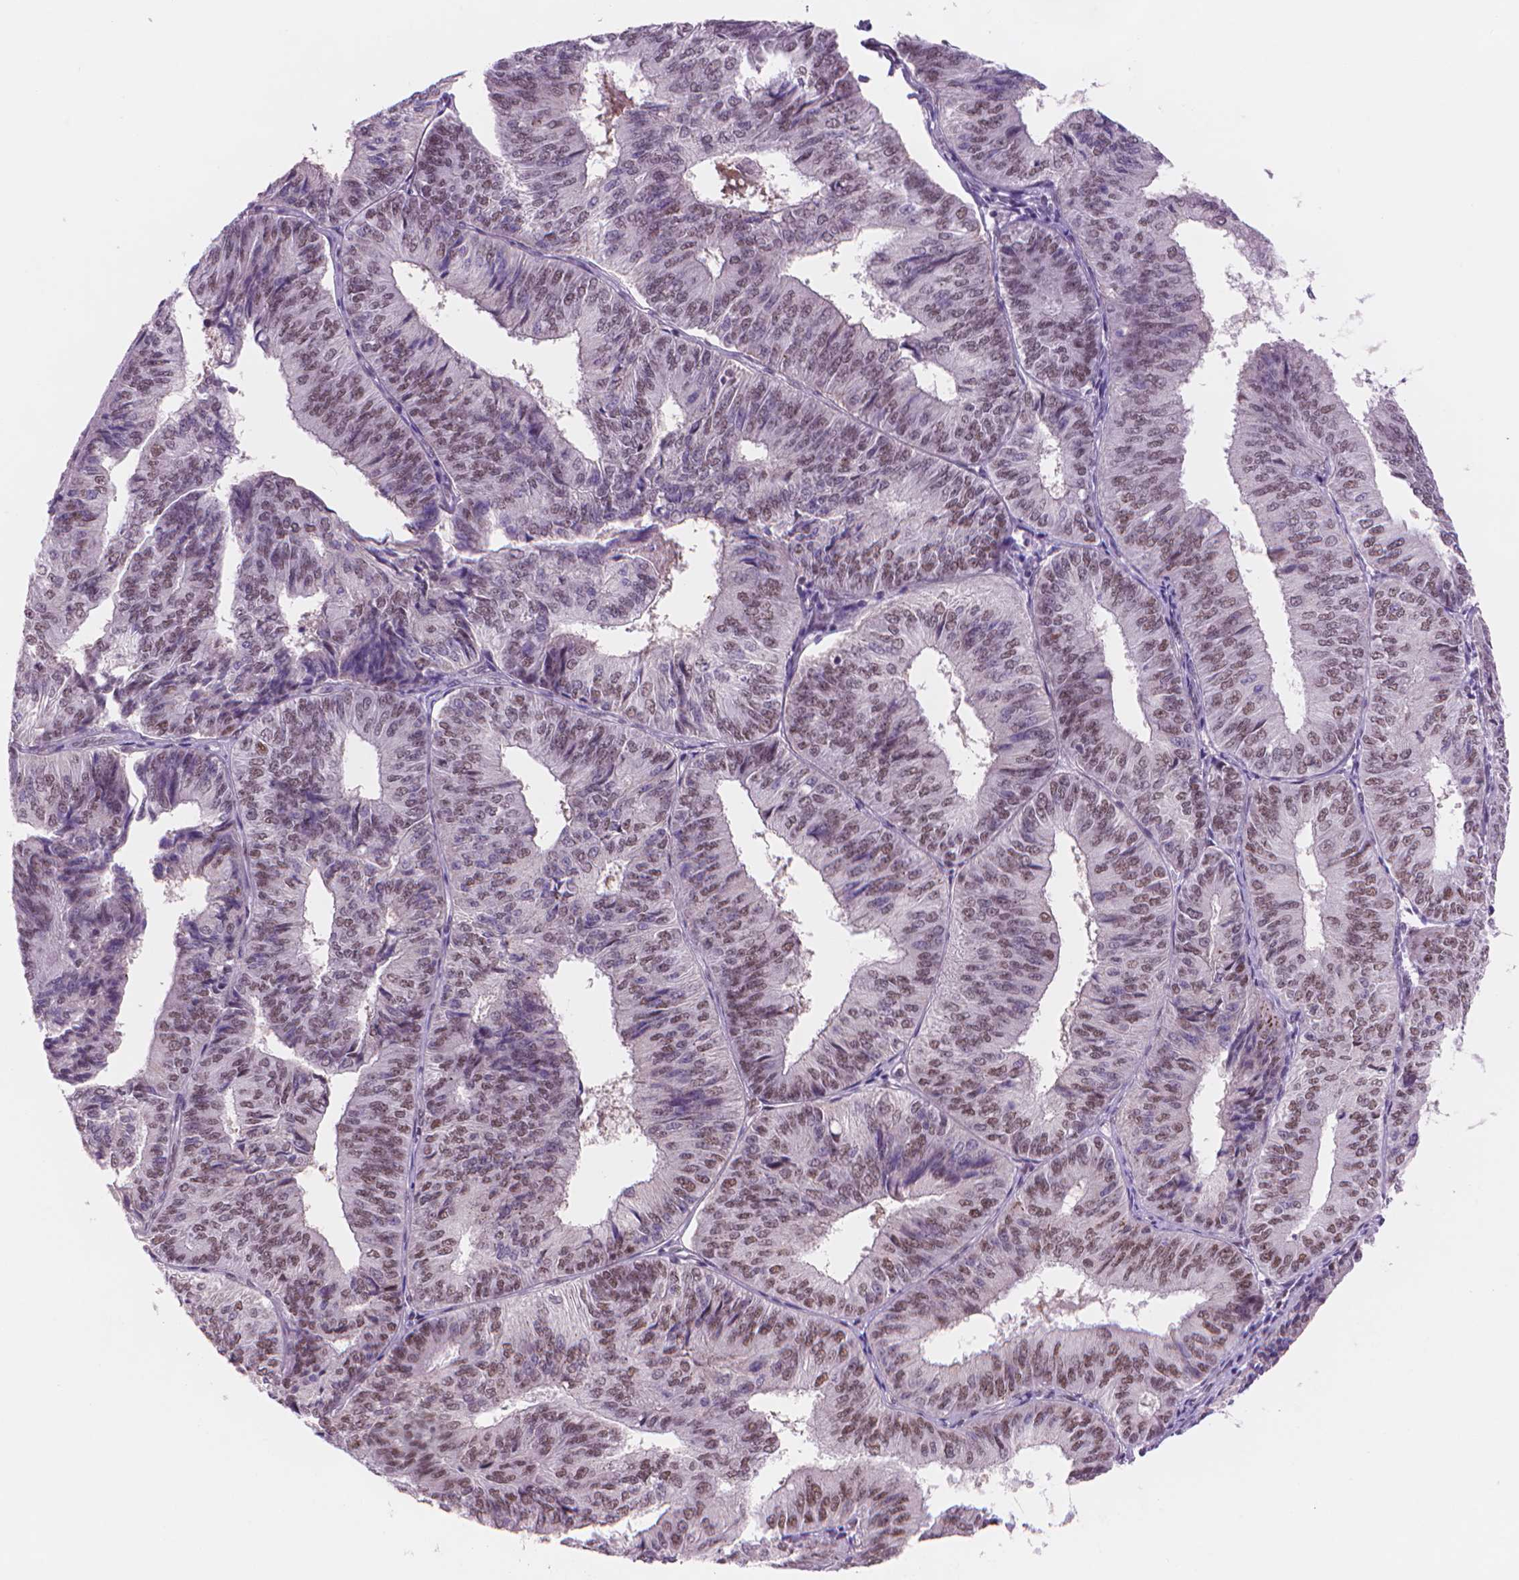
{"staining": {"intensity": "moderate", "quantity": "25%-75%", "location": "nuclear"}, "tissue": "endometrial cancer", "cell_type": "Tumor cells", "image_type": "cancer", "snomed": [{"axis": "morphology", "description": "Adenocarcinoma, NOS"}, {"axis": "topography", "description": "Endometrium"}], "caption": "A medium amount of moderate nuclear expression is identified in about 25%-75% of tumor cells in adenocarcinoma (endometrial) tissue. (IHC, brightfield microscopy, high magnification).", "gene": "POLR3D", "patient": {"sex": "female", "age": 58}}